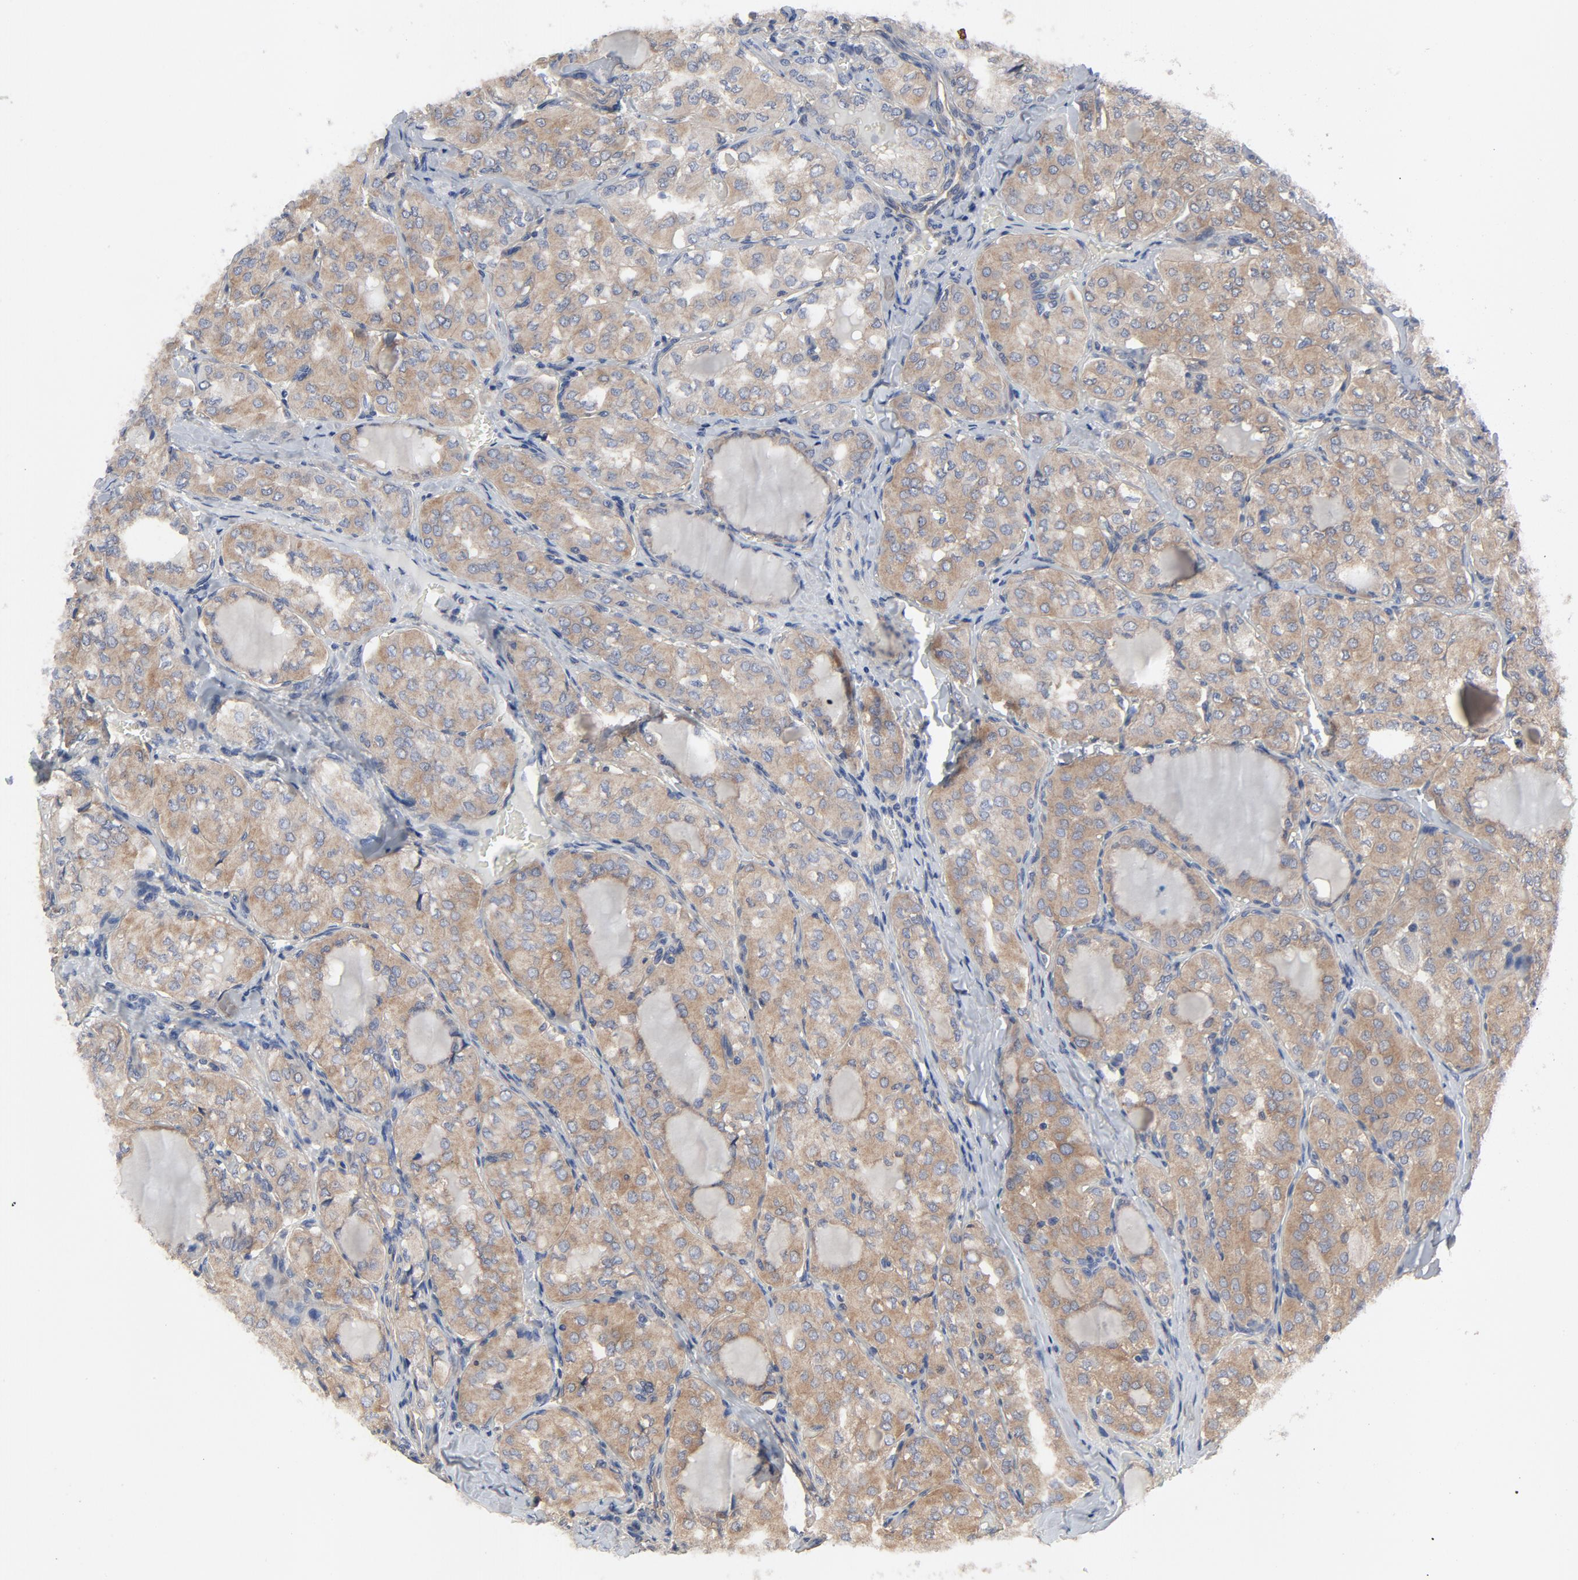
{"staining": {"intensity": "moderate", "quantity": ">75%", "location": "cytoplasmic/membranous"}, "tissue": "thyroid cancer", "cell_type": "Tumor cells", "image_type": "cancer", "snomed": [{"axis": "morphology", "description": "Papillary adenocarcinoma, NOS"}, {"axis": "topography", "description": "Thyroid gland"}], "caption": "Moderate cytoplasmic/membranous protein positivity is identified in approximately >75% of tumor cells in thyroid cancer (papillary adenocarcinoma).", "gene": "DYNLT3", "patient": {"sex": "male", "age": 20}}